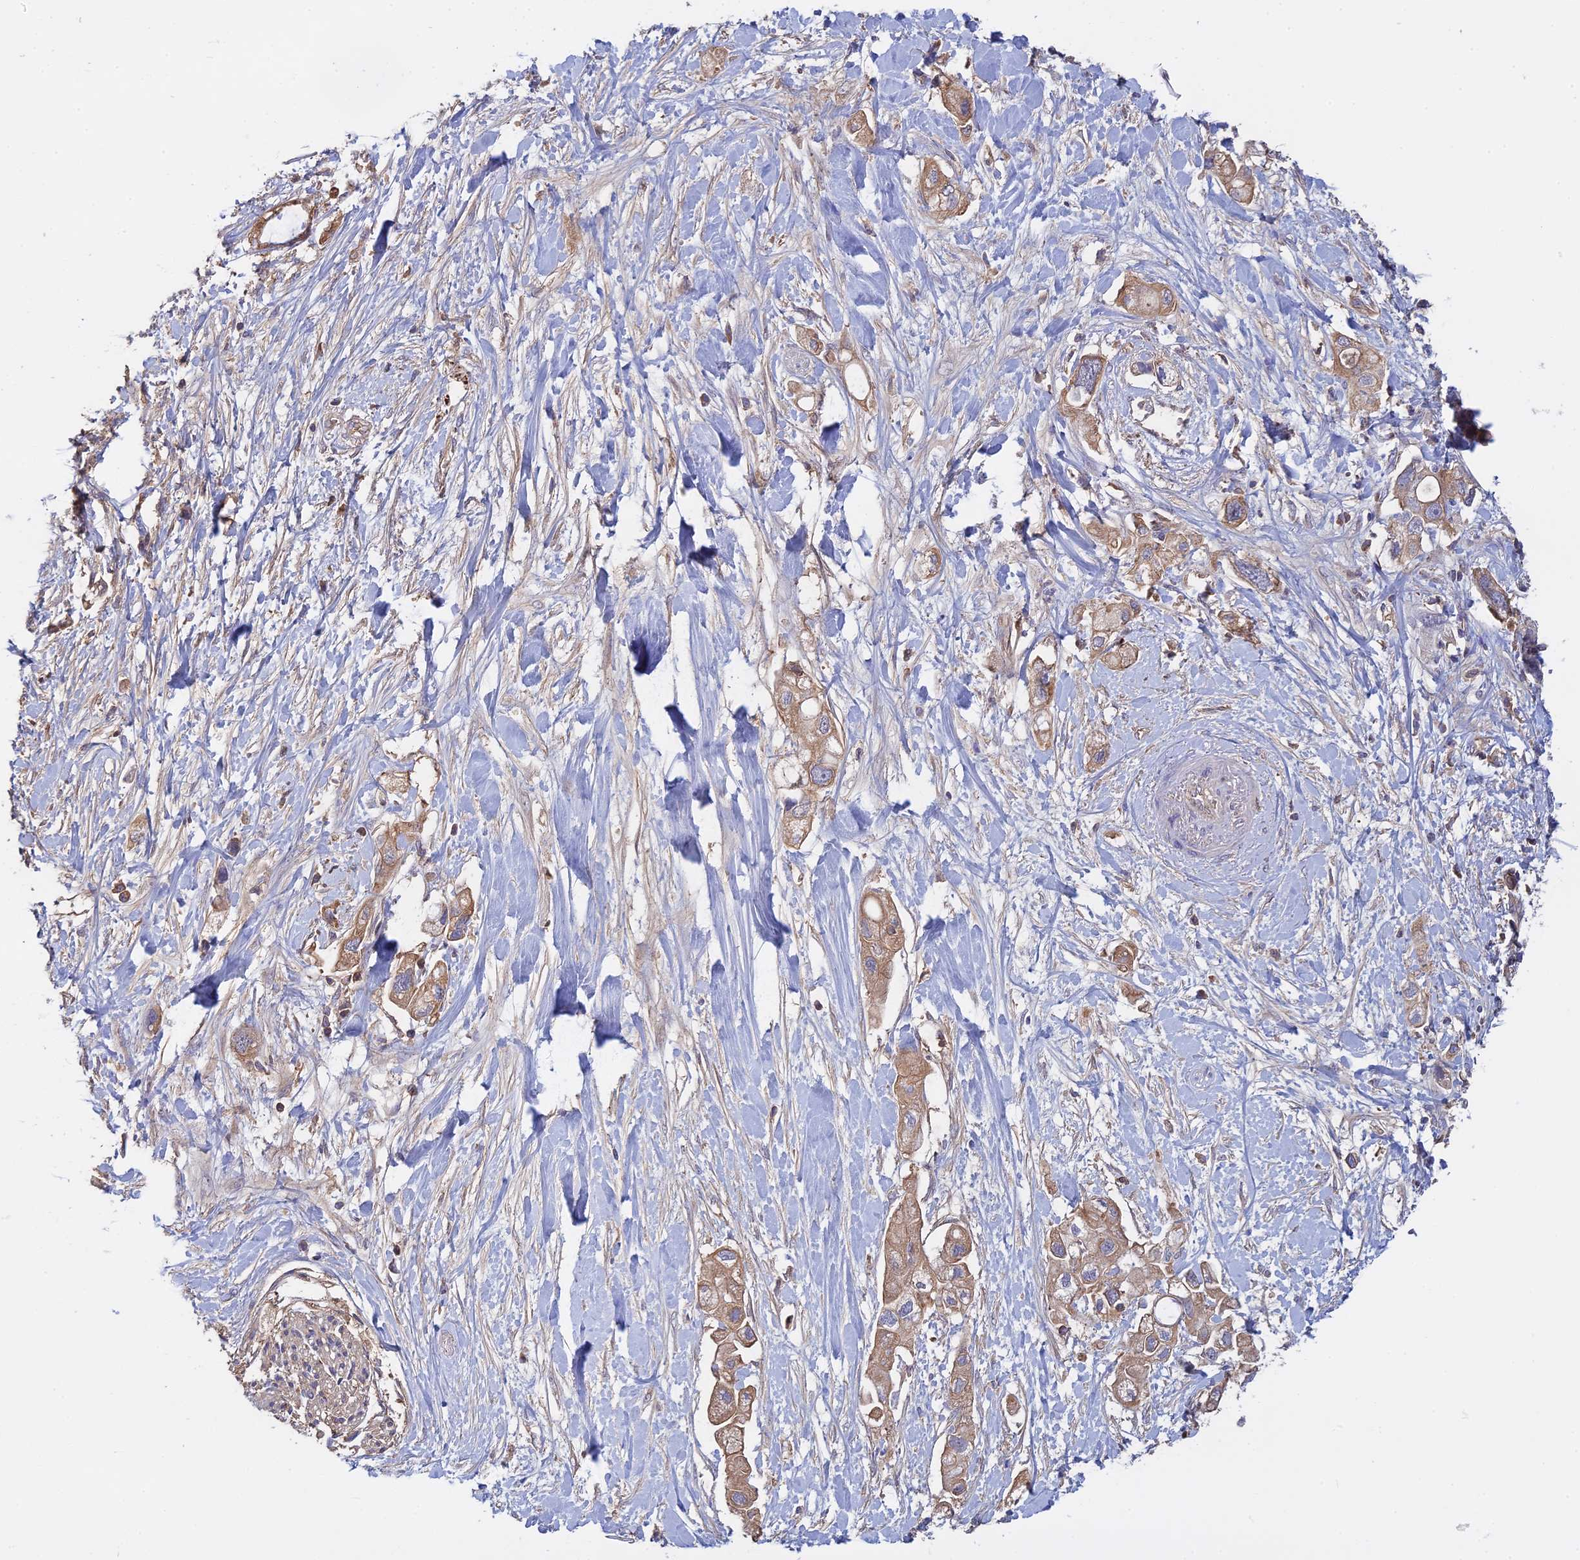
{"staining": {"intensity": "weak", "quantity": ">75%", "location": "cytoplasmic/membranous"}, "tissue": "pancreatic cancer", "cell_type": "Tumor cells", "image_type": "cancer", "snomed": [{"axis": "morphology", "description": "Adenocarcinoma, NOS"}, {"axis": "topography", "description": "Pancreas"}], "caption": "Protein staining reveals weak cytoplasmic/membranous positivity in about >75% of tumor cells in pancreatic cancer (adenocarcinoma). The staining was performed using DAB to visualize the protein expression in brown, while the nuclei were stained in blue with hematoxylin (Magnification: 20x).", "gene": "GALR2", "patient": {"sex": "female", "age": 56}}